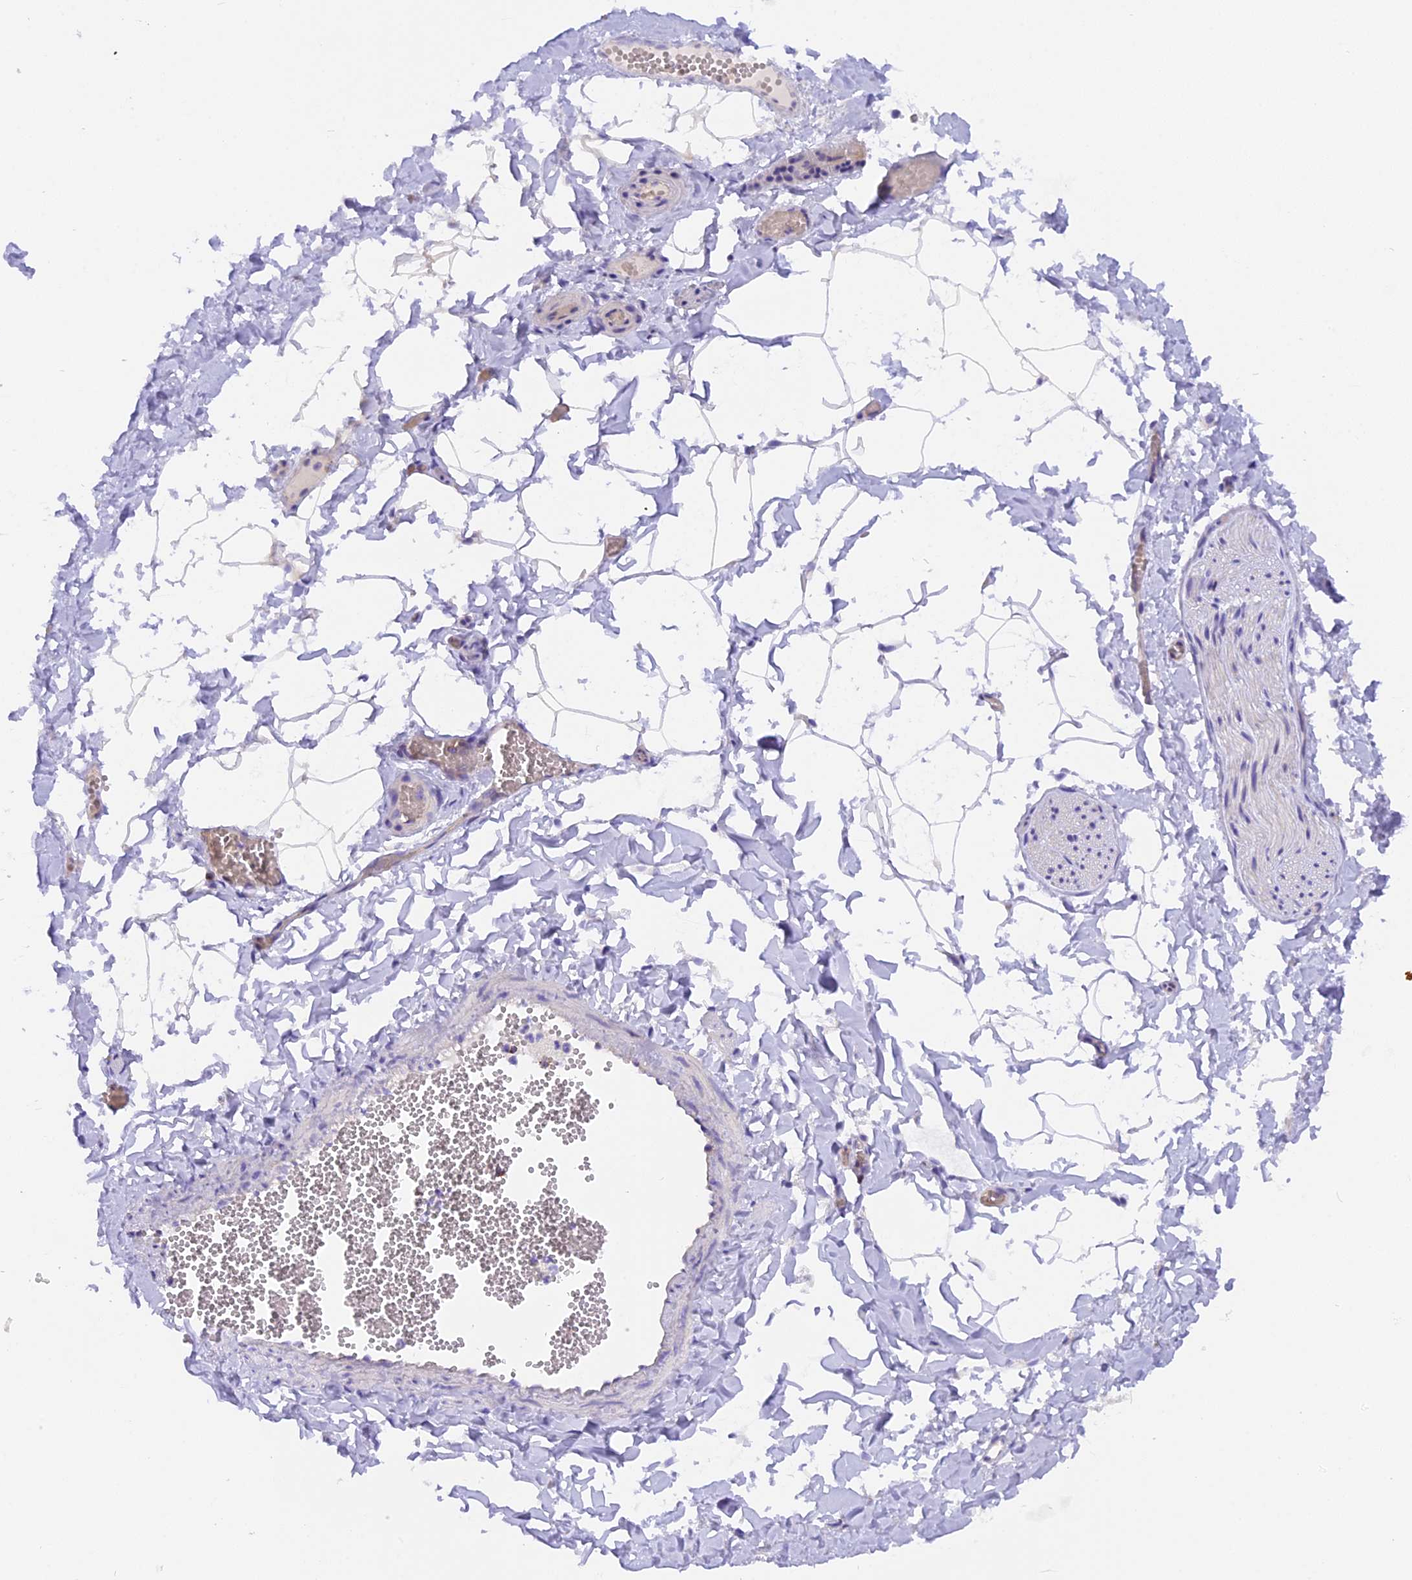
{"staining": {"intensity": "negative", "quantity": "none", "location": "none"}, "tissue": "adipose tissue", "cell_type": "Adipocytes", "image_type": "normal", "snomed": [{"axis": "morphology", "description": "Normal tissue, NOS"}, {"axis": "topography", "description": "Gallbladder"}, {"axis": "topography", "description": "Peripheral nerve tissue"}], "caption": "This photomicrograph is of benign adipose tissue stained with IHC to label a protein in brown with the nuclei are counter-stained blue. There is no expression in adipocytes. (DAB (3,3'-diaminobenzidine) immunohistochemistry (IHC) with hematoxylin counter stain).", "gene": "FAM193A", "patient": {"sex": "male", "age": 38}}